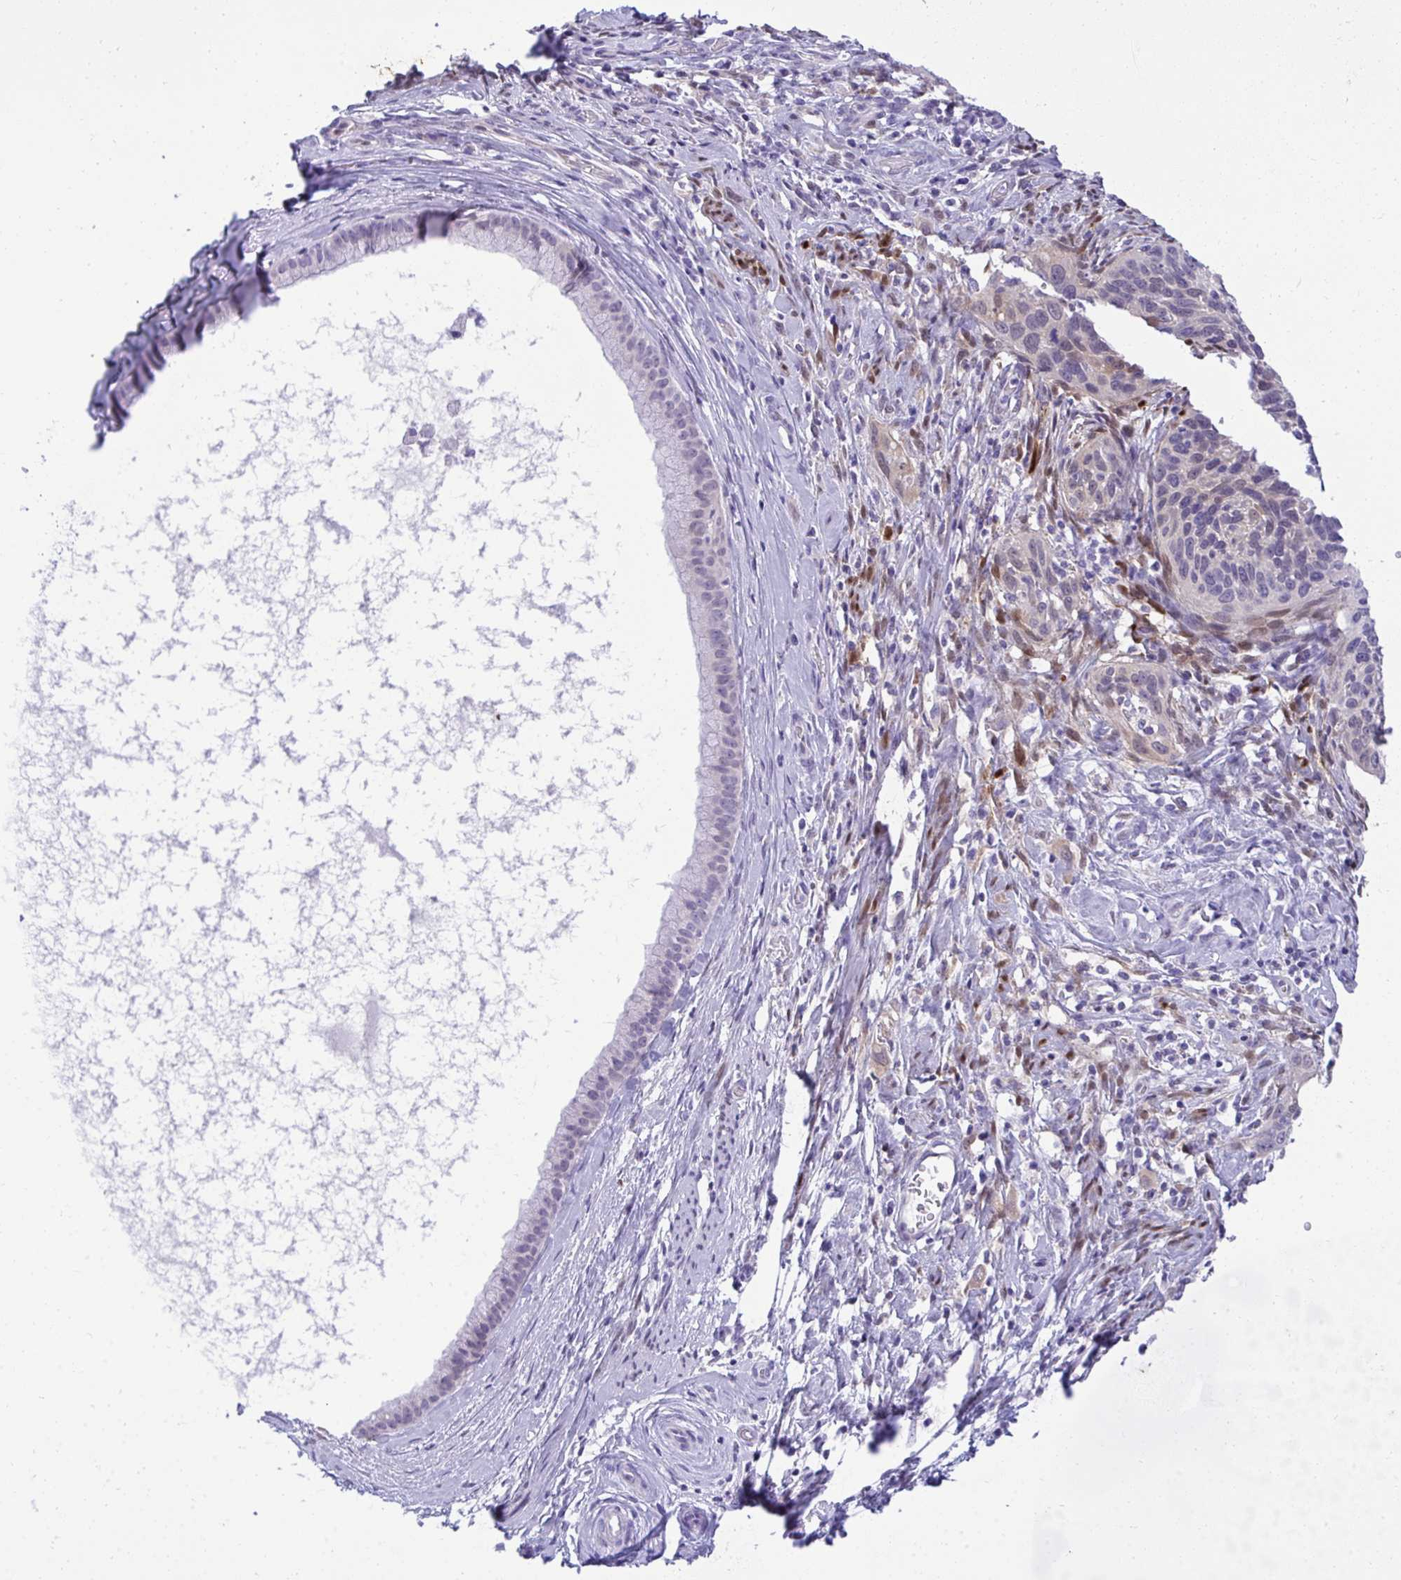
{"staining": {"intensity": "negative", "quantity": "none", "location": "none"}, "tissue": "cervical cancer", "cell_type": "Tumor cells", "image_type": "cancer", "snomed": [{"axis": "morphology", "description": "Squamous cell carcinoma, NOS"}, {"axis": "topography", "description": "Cervix"}], "caption": "An IHC histopathology image of cervical cancer is shown. There is no staining in tumor cells of cervical cancer.", "gene": "PGM2L1", "patient": {"sex": "female", "age": 51}}